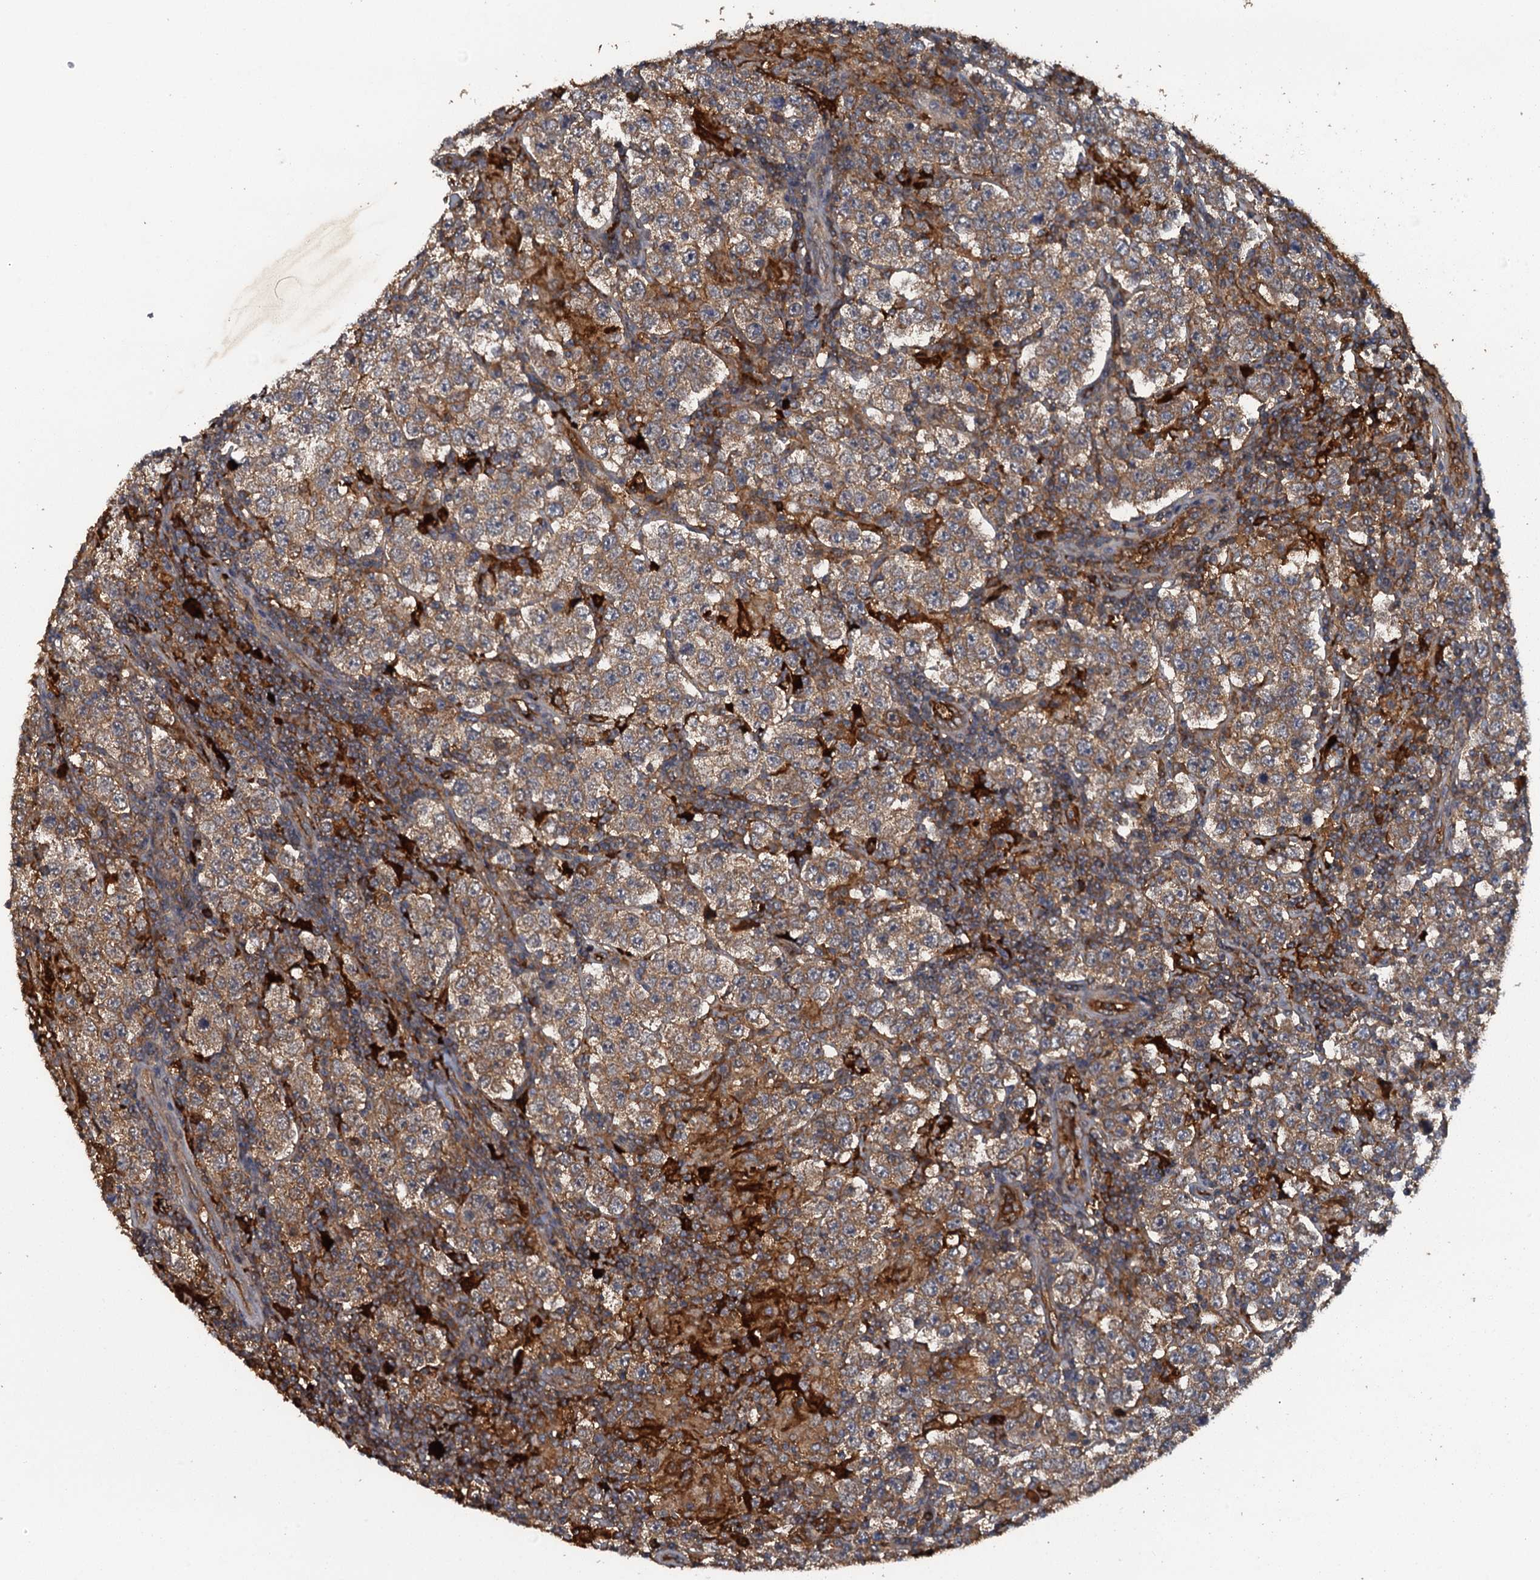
{"staining": {"intensity": "moderate", "quantity": ">75%", "location": "cytoplasmic/membranous"}, "tissue": "testis cancer", "cell_type": "Tumor cells", "image_type": "cancer", "snomed": [{"axis": "morphology", "description": "Normal tissue, NOS"}, {"axis": "morphology", "description": "Urothelial carcinoma, High grade"}, {"axis": "morphology", "description": "Seminoma, NOS"}, {"axis": "morphology", "description": "Carcinoma, Embryonal, NOS"}, {"axis": "topography", "description": "Urinary bladder"}, {"axis": "topography", "description": "Testis"}], "caption": "Protein staining of testis cancer tissue exhibits moderate cytoplasmic/membranous staining in approximately >75% of tumor cells. (brown staining indicates protein expression, while blue staining denotes nuclei).", "gene": "HAPLN3", "patient": {"sex": "male", "age": 41}}